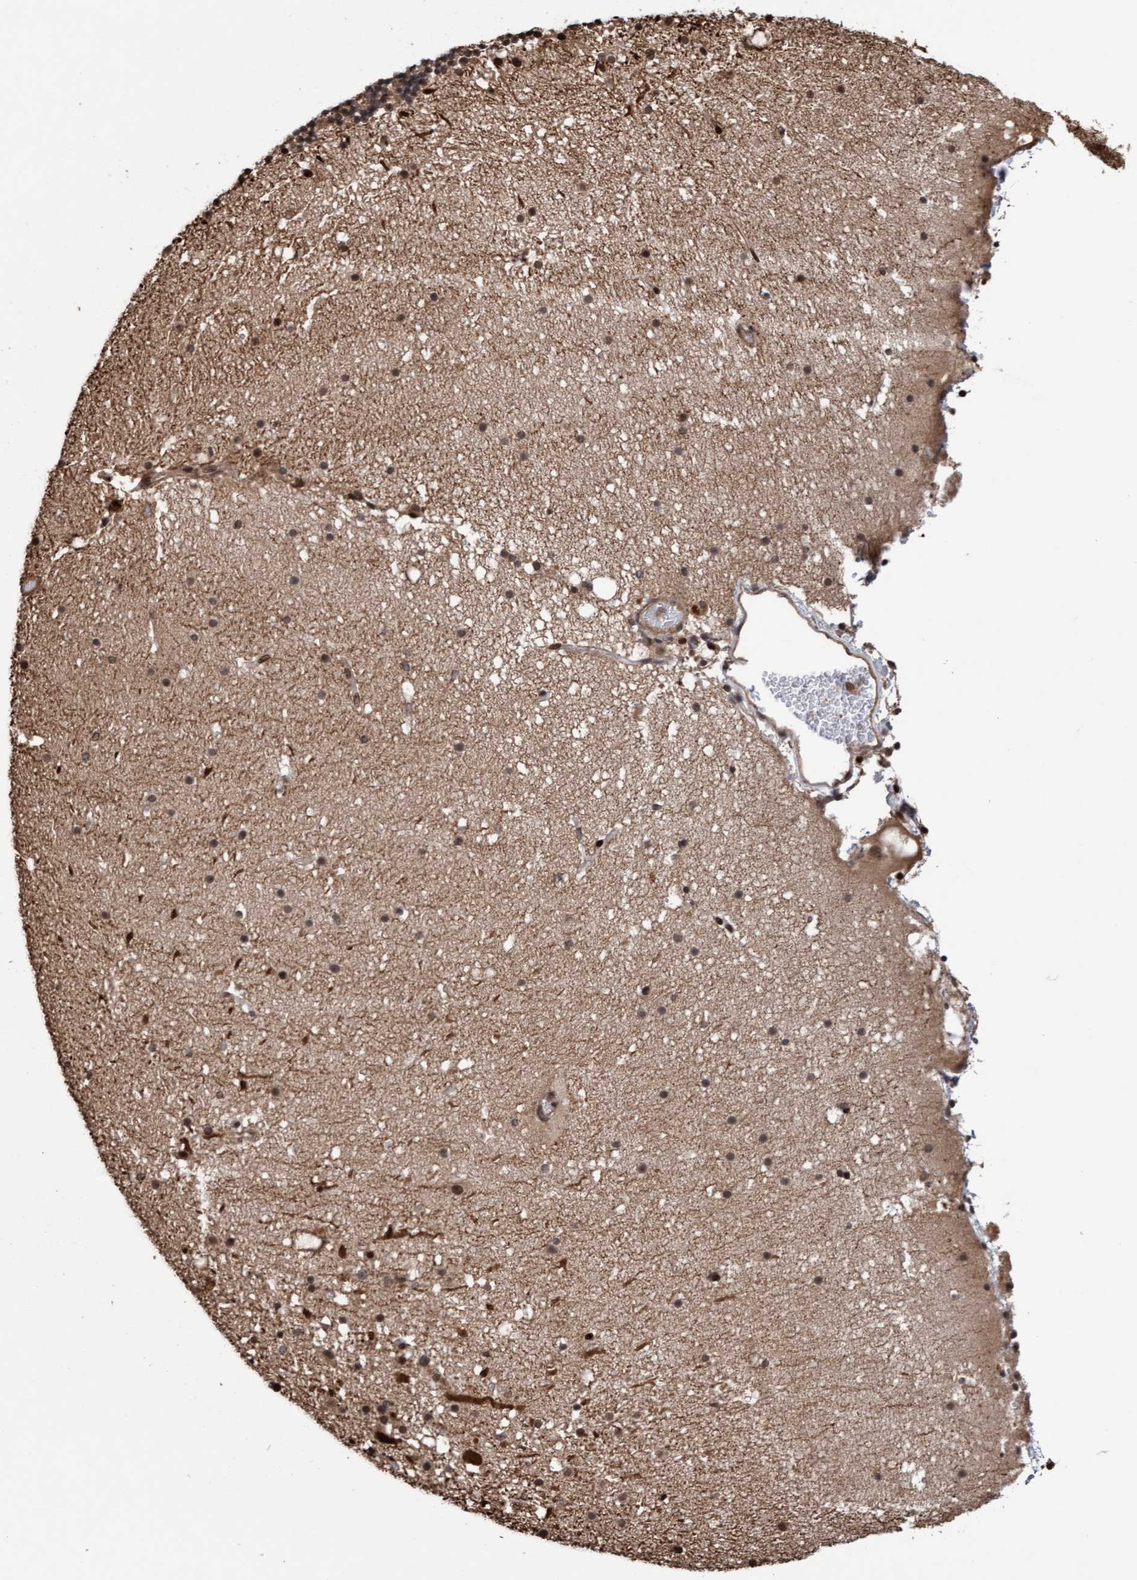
{"staining": {"intensity": "weak", "quantity": ">75%", "location": "cytoplasmic/membranous,nuclear"}, "tissue": "cerebellum", "cell_type": "Cells in granular layer", "image_type": "normal", "snomed": [{"axis": "morphology", "description": "Normal tissue, NOS"}, {"axis": "topography", "description": "Cerebellum"}], "caption": "Cells in granular layer show weak cytoplasmic/membranous,nuclear positivity in approximately >75% of cells in normal cerebellum. The protein is shown in brown color, while the nuclei are stained blue.", "gene": "PECR", "patient": {"sex": "male", "age": 57}}